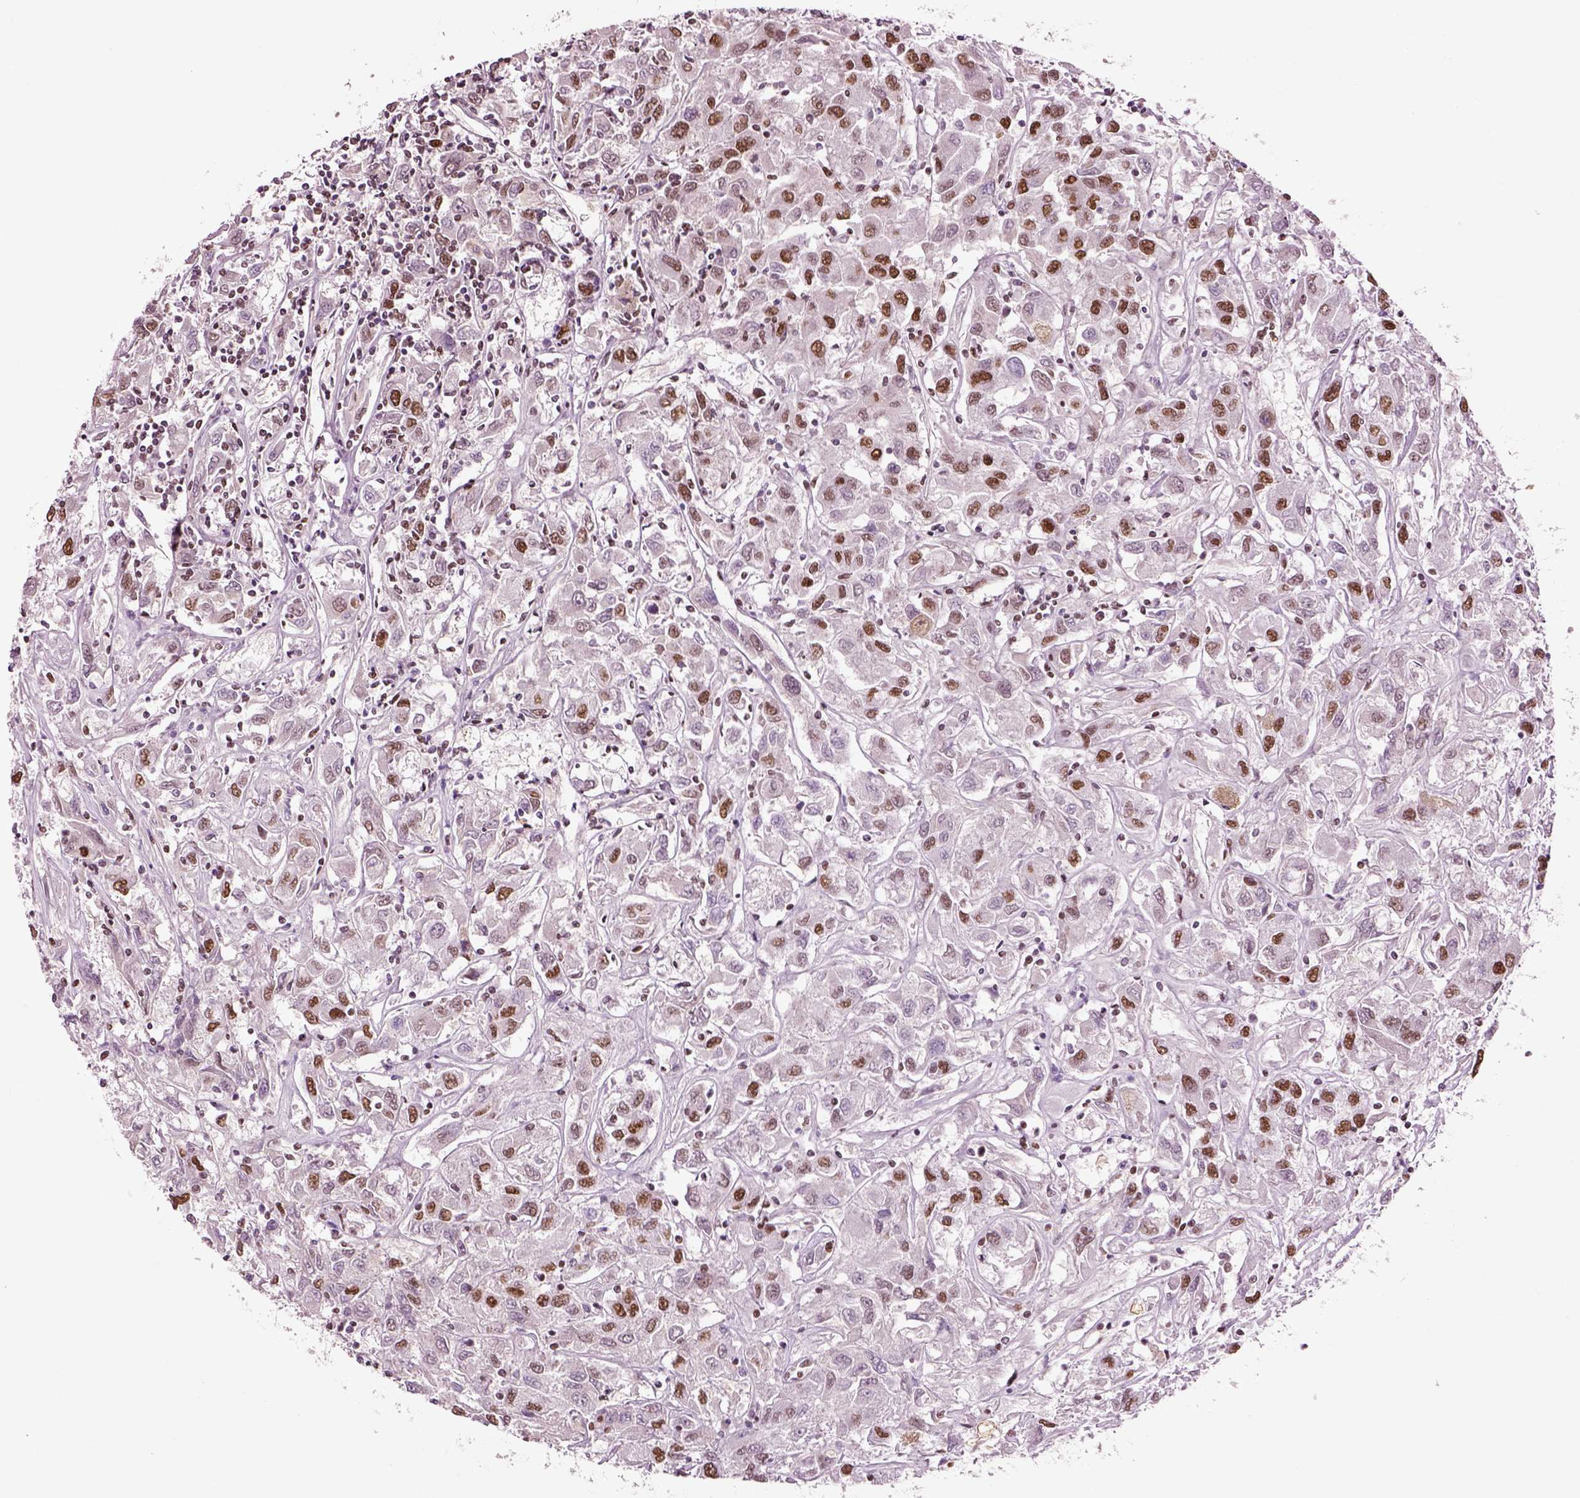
{"staining": {"intensity": "moderate", "quantity": "25%-75%", "location": "nuclear"}, "tissue": "renal cancer", "cell_type": "Tumor cells", "image_type": "cancer", "snomed": [{"axis": "morphology", "description": "Adenocarcinoma, NOS"}, {"axis": "topography", "description": "Kidney"}], "caption": "This micrograph reveals immunohistochemistry (IHC) staining of renal adenocarcinoma, with medium moderate nuclear expression in approximately 25%-75% of tumor cells.", "gene": "DDX3X", "patient": {"sex": "female", "age": 76}}